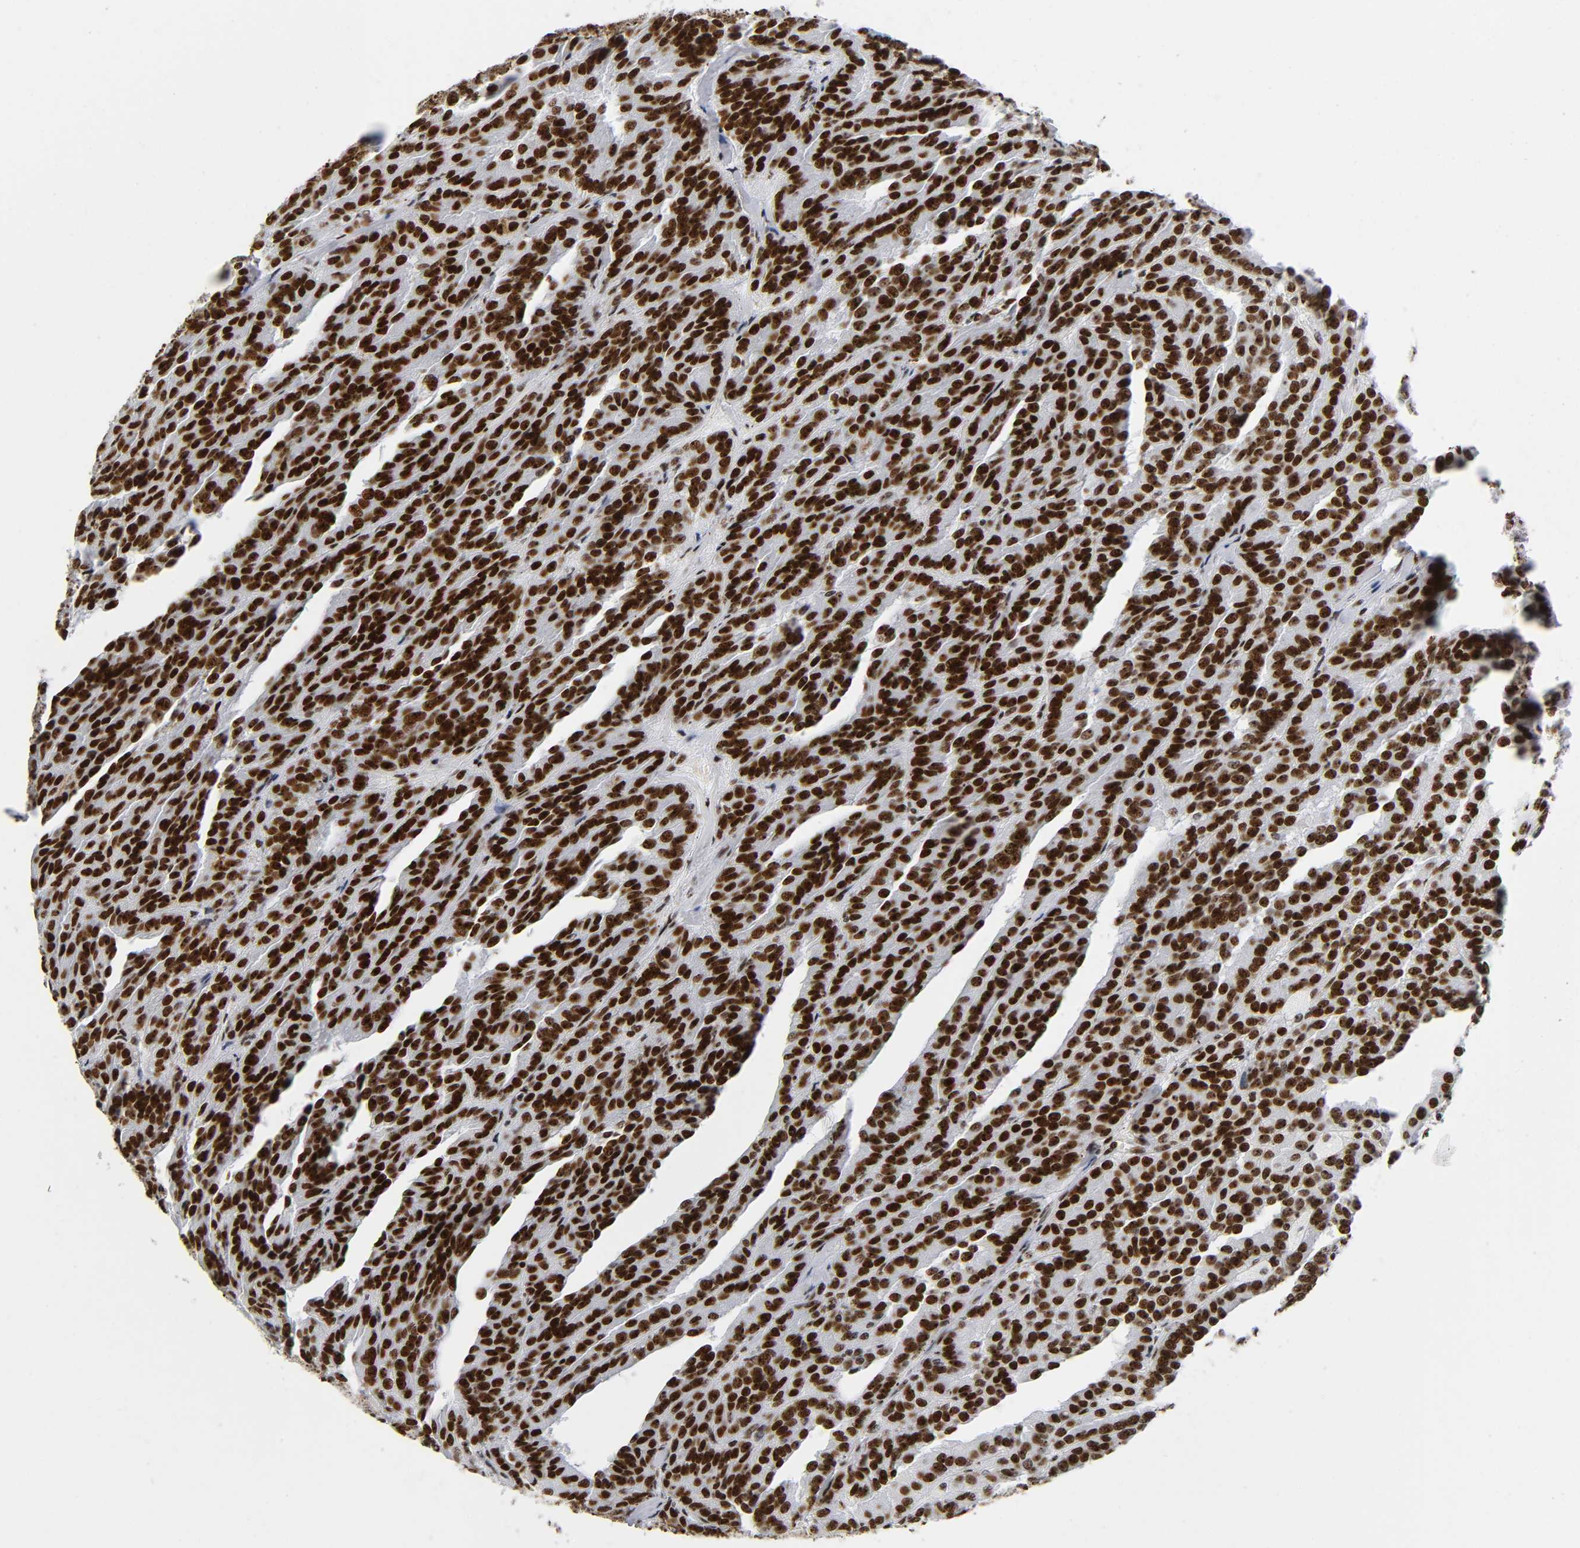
{"staining": {"intensity": "strong", "quantity": ">75%", "location": "nuclear"}, "tissue": "renal cancer", "cell_type": "Tumor cells", "image_type": "cancer", "snomed": [{"axis": "morphology", "description": "Adenocarcinoma, NOS"}, {"axis": "topography", "description": "Kidney"}], "caption": "IHC (DAB) staining of renal adenocarcinoma shows strong nuclear protein staining in about >75% of tumor cells. The staining is performed using DAB brown chromogen to label protein expression. The nuclei are counter-stained blue using hematoxylin.", "gene": "UBTF", "patient": {"sex": "male", "age": 46}}